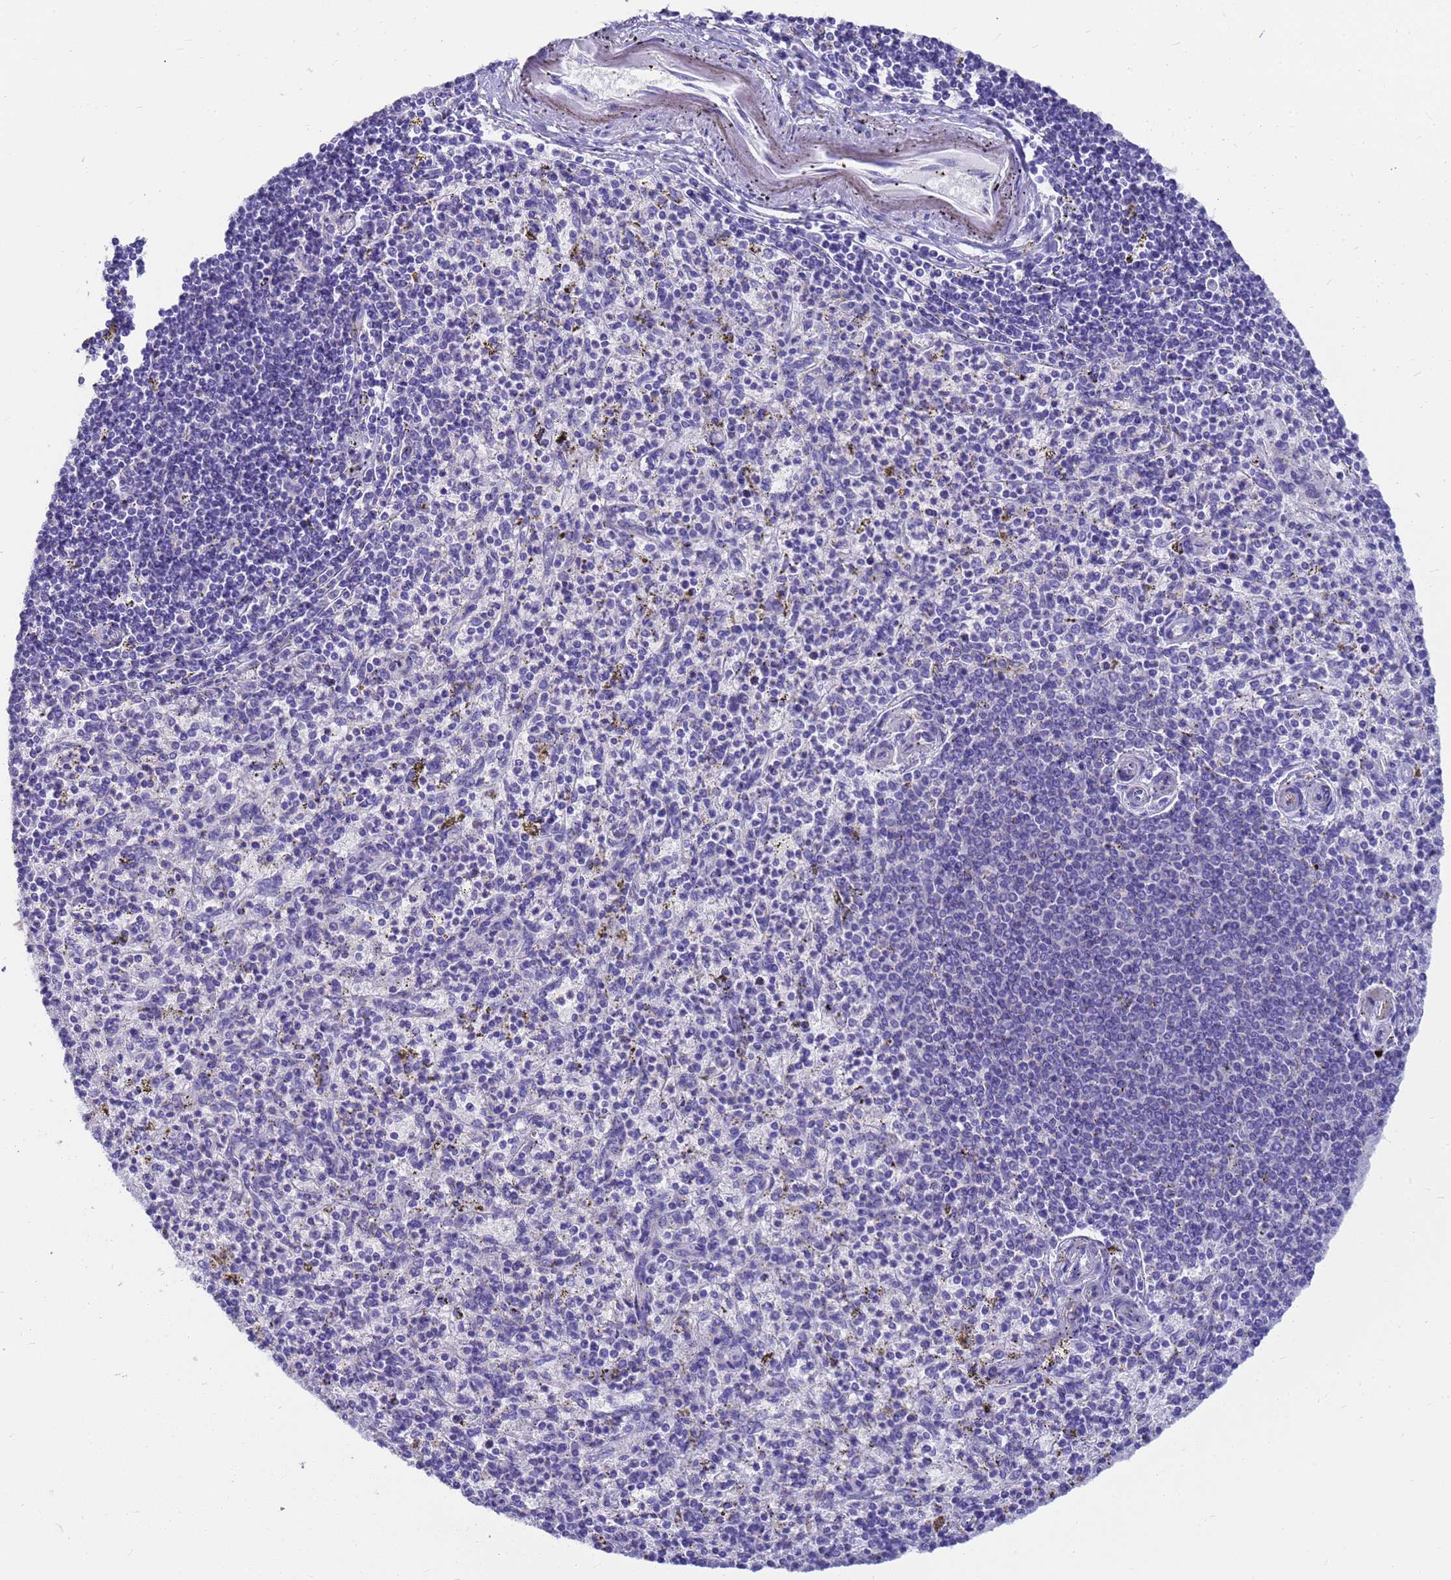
{"staining": {"intensity": "negative", "quantity": "none", "location": "none"}, "tissue": "spleen", "cell_type": "Cells in red pulp", "image_type": "normal", "snomed": [{"axis": "morphology", "description": "Normal tissue, NOS"}, {"axis": "topography", "description": "Spleen"}], "caption": "IHC of unremarkable spleen demonstrates no staining in cells in red pulp. (DAB immunohistochemistry (IHC) visualized using brightfield microscopy, high magnification).", "gene": "MS4A13", "patient": {"sex": "male", "age": 72}}